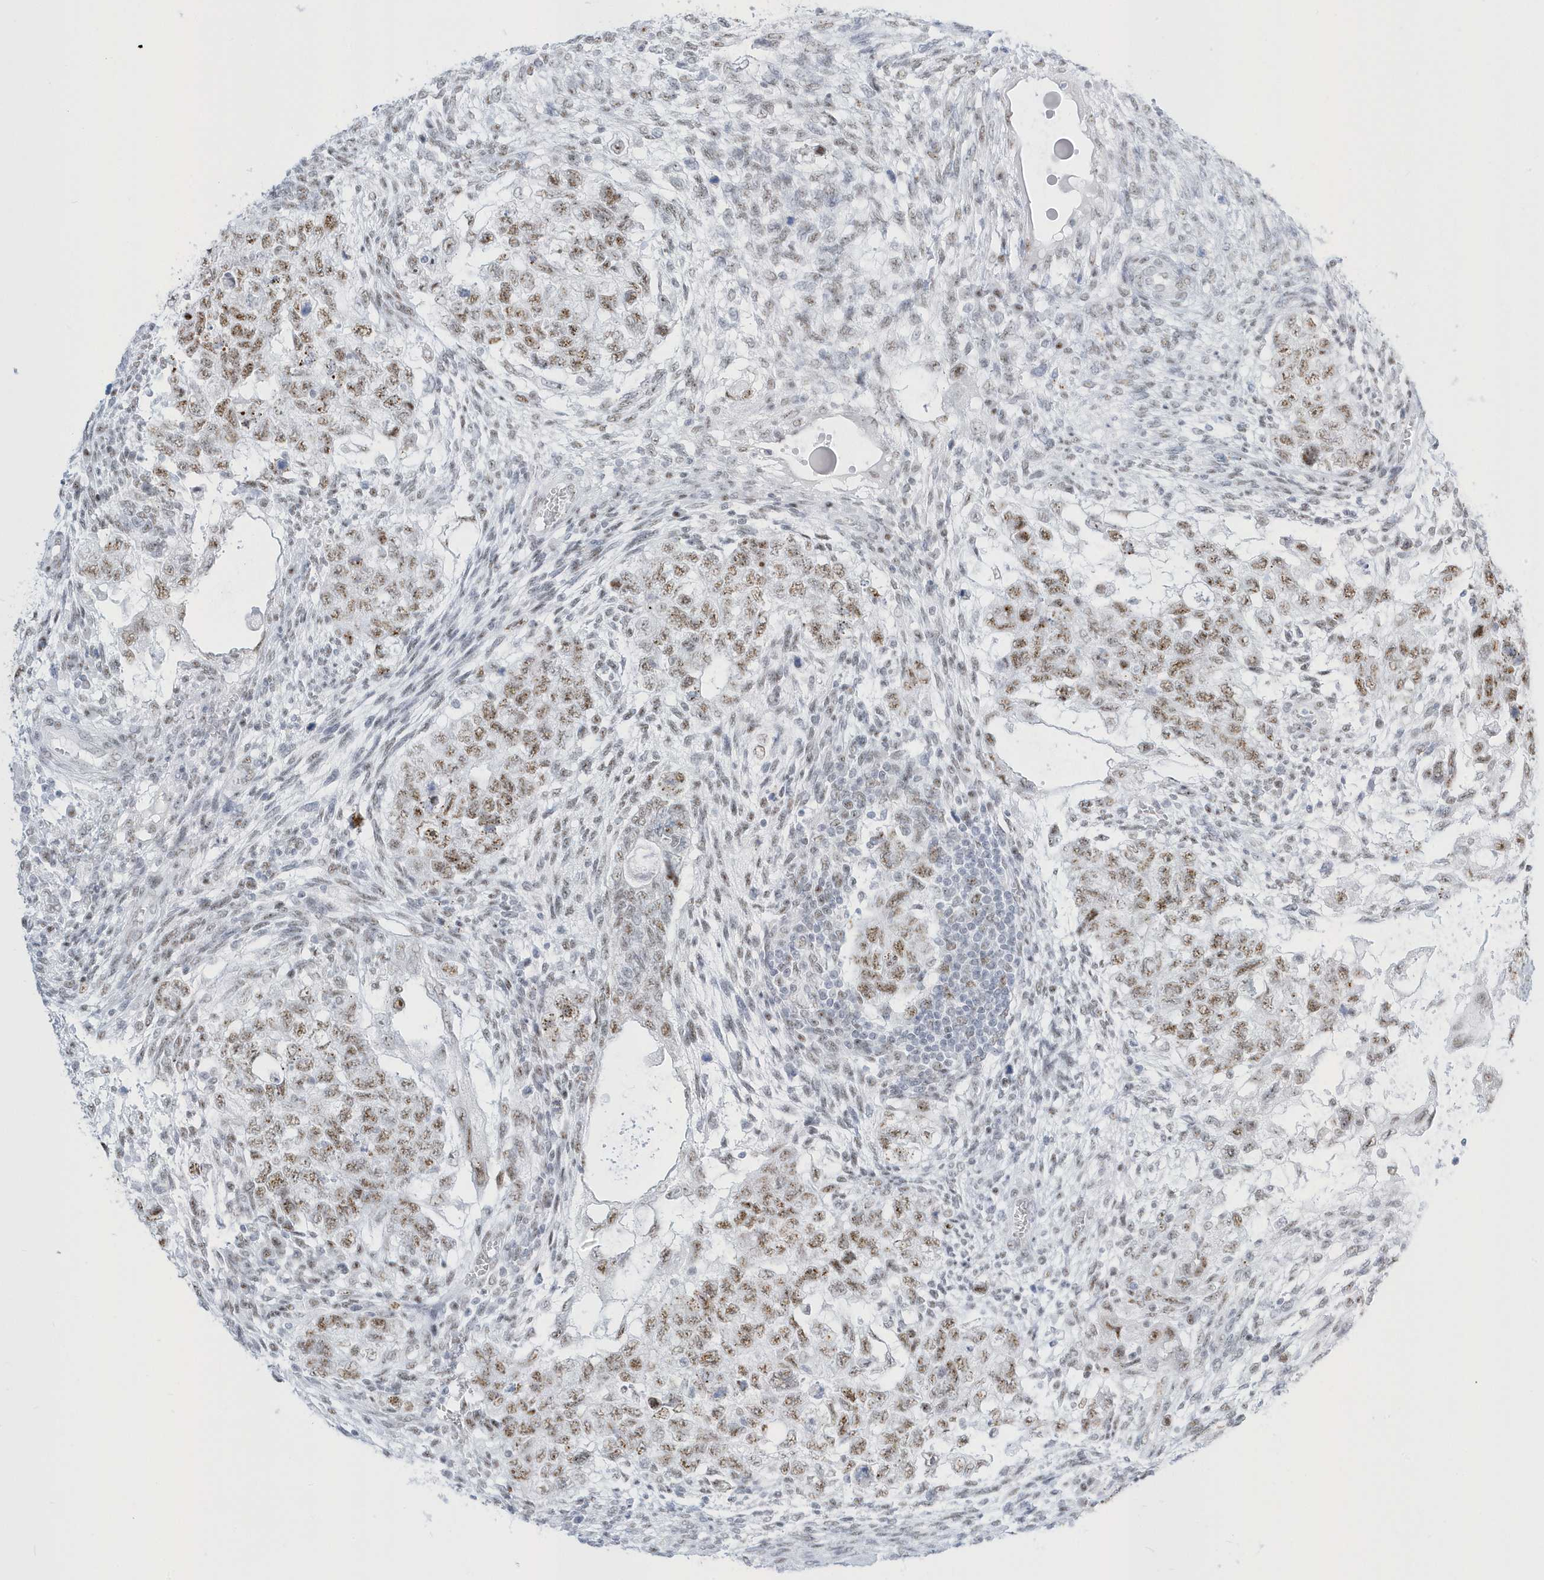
{"staining": {"intensity": "moderate", "quantity": ">75%", "location": "nuclear"}, "tissue": "testis cancer", "cell_type": "Tumor cells", "image_type": "cancer", "snomed": [{"axis": "morphology", "description": "Carcinoma, Embryonal, NOS"}, {"axis": "topography", "description": "Testis"}], "caption": "Immunohistochemical staining of testis cancer exhibits moderate nuclear protein positivity in about >75% of tumor cells.", "gene": "PLEKHN1", "patient": {"sex": "male", "age": 37}}